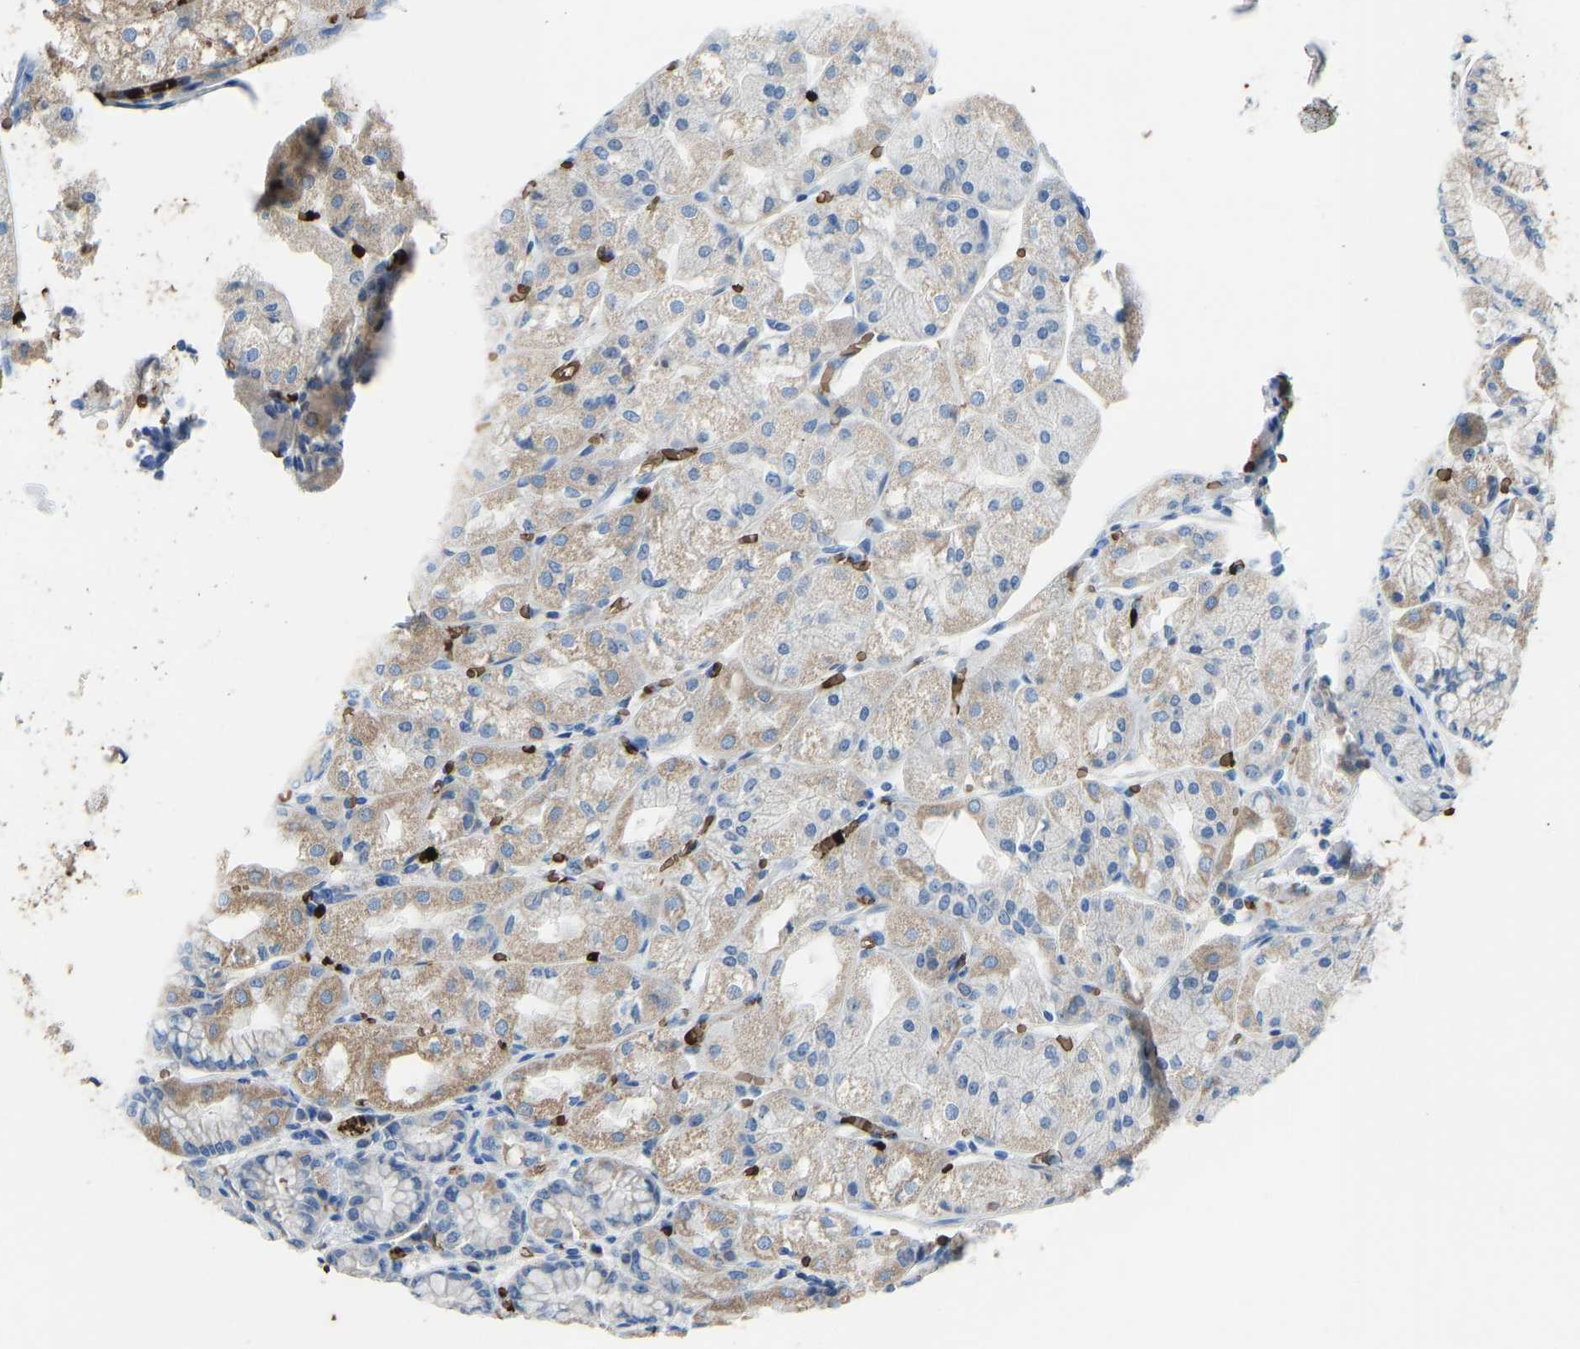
{"staining": {"intensity": "weak", "quantity": "25%-75%", "location": "cytoplasmic/membranous"}, "tissue": "stomach", "cell_type": "Glandular cells", "image_type": "normal", "snomed": [{"axis": "morphology", "description": "Normal tissue, NOS"}, {"axis": "topography", "description": "Stomach, upper"}], "caption": "Immunohistochemistry photomicrograph of unremarkable stomach: human stomach stained using immunohistochemistry (IHC) displays low levels of weak protein expression localized specifically in the cytoplasmic/membranous of glandular cells, appearing as a cytoplasmic/membranous brown color.", "gene": "PIGS", "patient": {"sex": "male", "age": 72}}